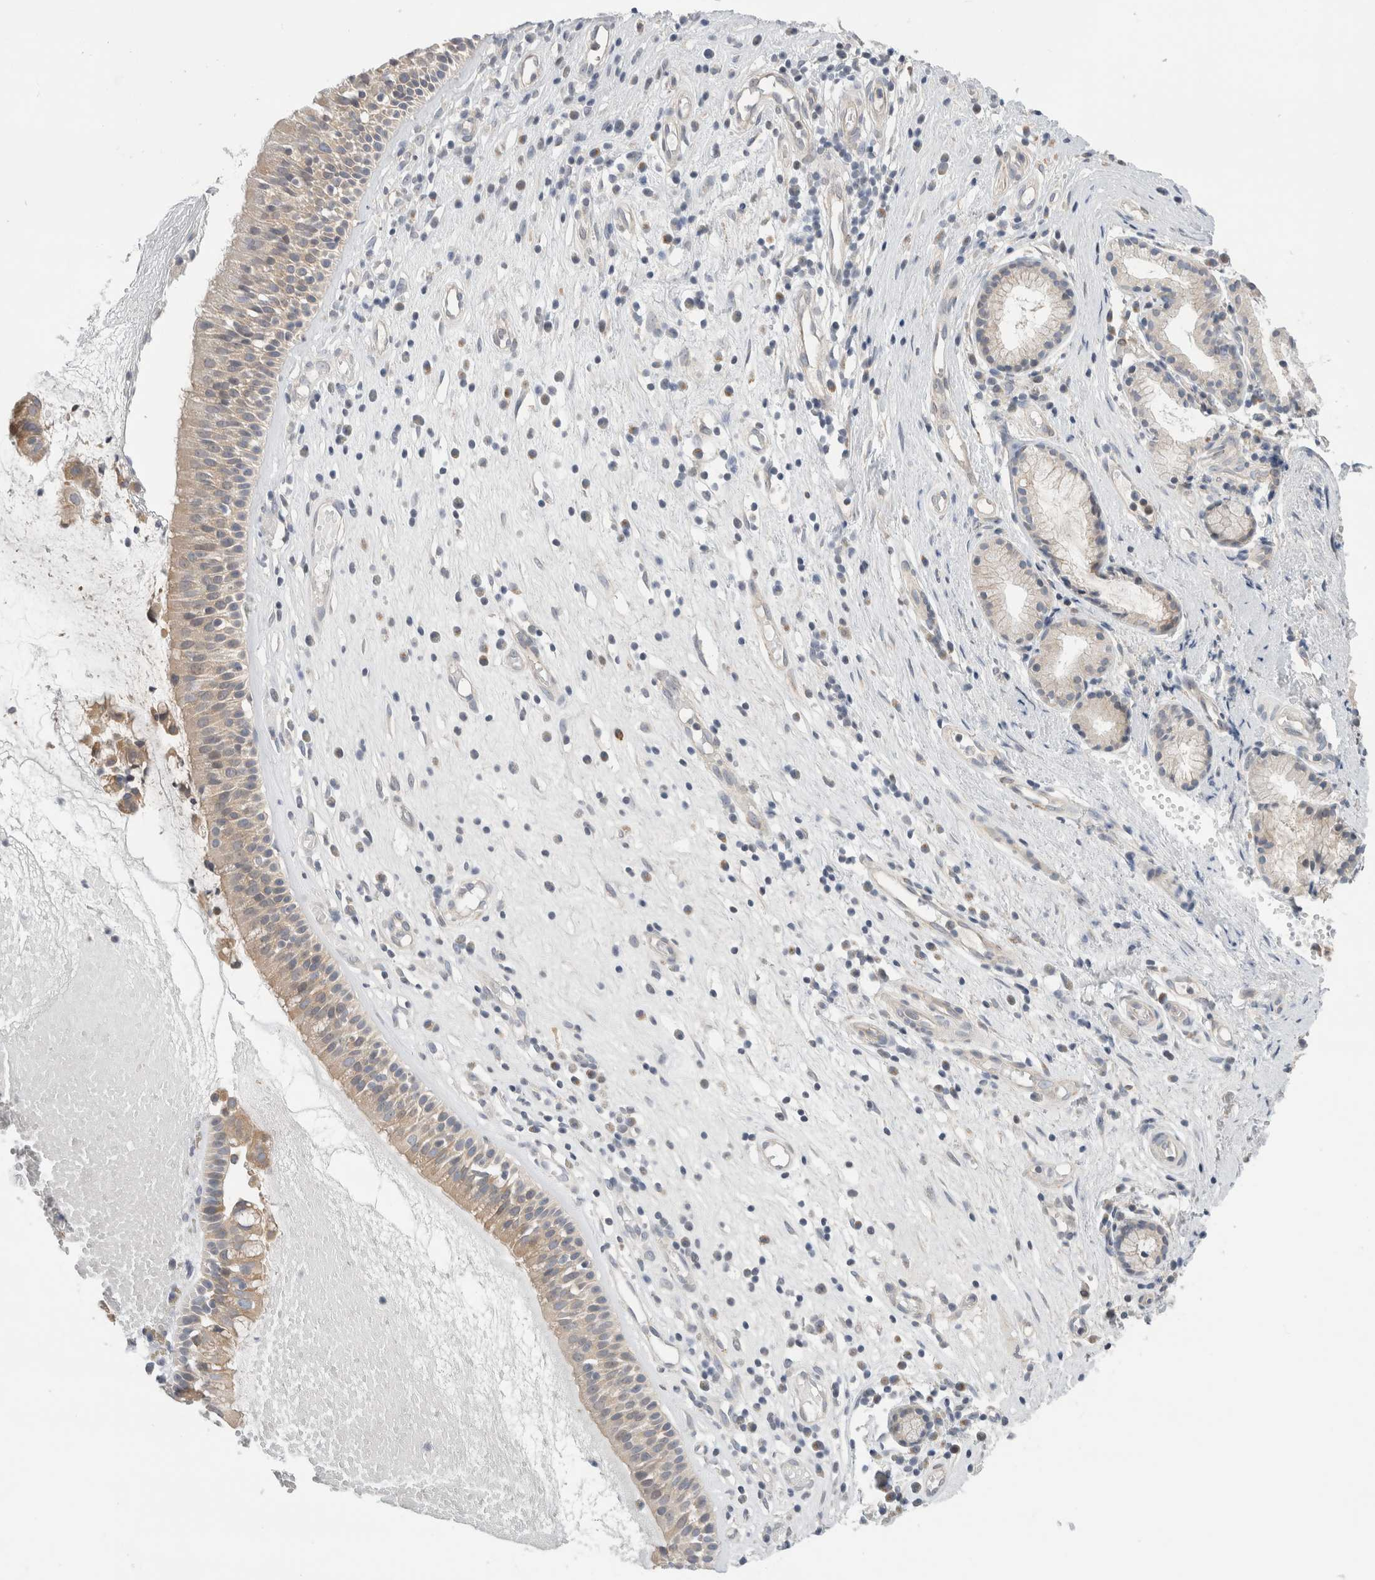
{"staining": {"intensity": "moderate", "quantity": "25%-75%", "location": "cytoplasmic/membranous"}, "tissue": "nasopharynx", "cell_type": "Respiratory epithelial cells", "image_type": "normal", "snomed": [{"axis": "morphology", "description": "Normal tissue, NOS"}, {"axis": "topography", "description": "Nasopharynx"}], "caption": "Immunohistochemistry staining of normal nasopharynx, which reveals medium levels of moderate cytoplasmic/membranous positivity in approximately 25%-75% of respiratory epithelial cells indicating moderate cytoplasmic/membranous protein positivity. The staining was performed using DAB (3,3'-diaminobenzidine) (brown) for protein detection and nuclei were counterstained in hematoxylin (blue).", "gene": "SYTL5", "patient": {"sex": "female", "age": 39}}